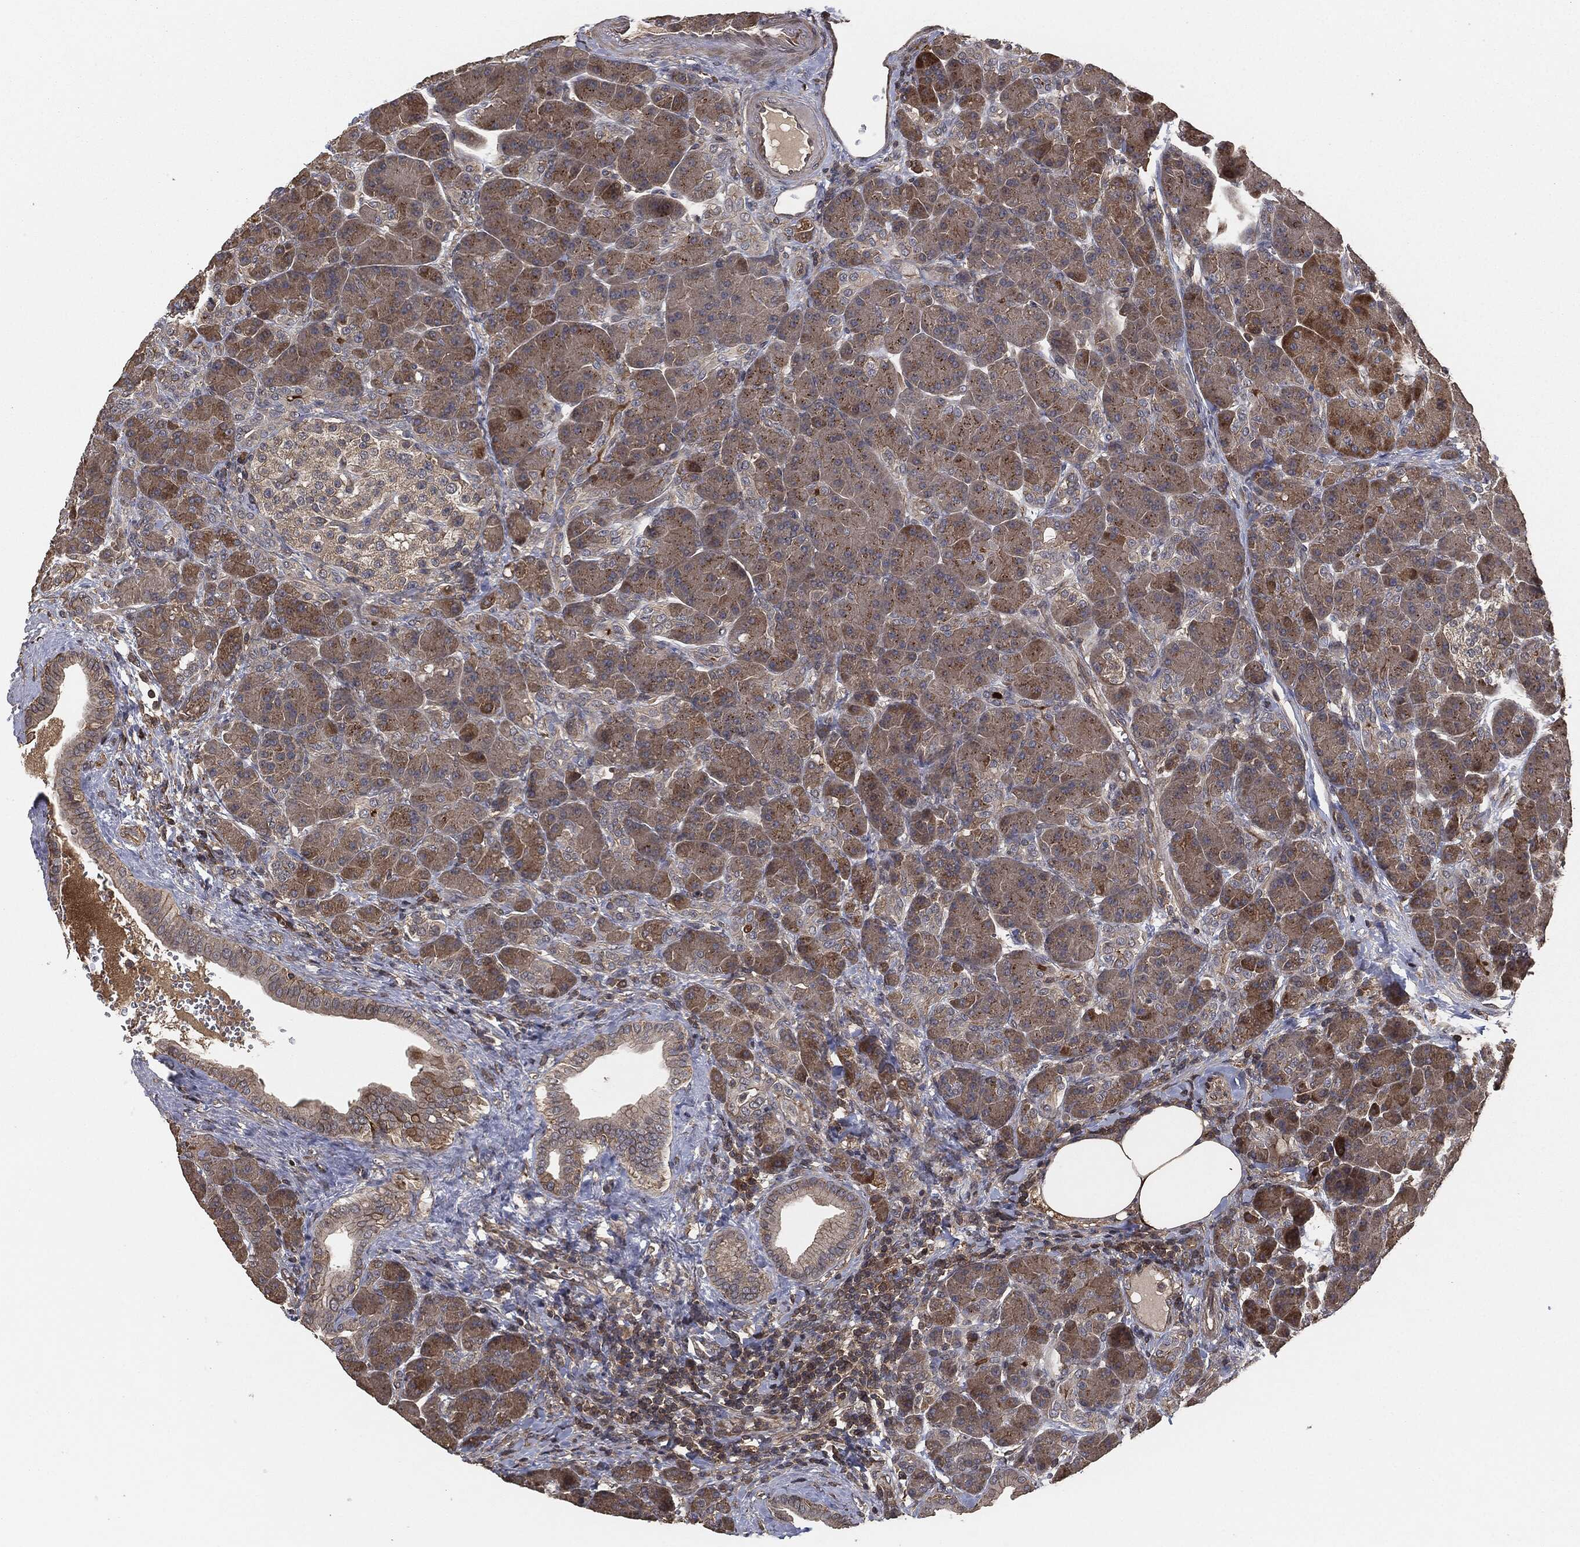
{"staining": {"intensity": "moderate", "quantity": "25%-75%", "location": "cytoplasmic/membranous"}, "tissue": "pancreas", "cell_type": "Exocrine glandular cells", "image_type": "normal", "snomed": [{"axis": "morphology", "description": "Normal tissue, NOS"}, {"axis": "topography", "description": "Pancreas"}], "caption": "IHC (DAB (3,3'-diaminobenzidine)) staining of benign pancreas reveals moderate cytoplasmic/membranous protein staining in about 25%-75% of exocrine glandular cells. The protein of interest is shown in brown color, while the nuclei are stained blue.", "gene": "ERBIN", "patient": {"sex": "female", "age": 63}}